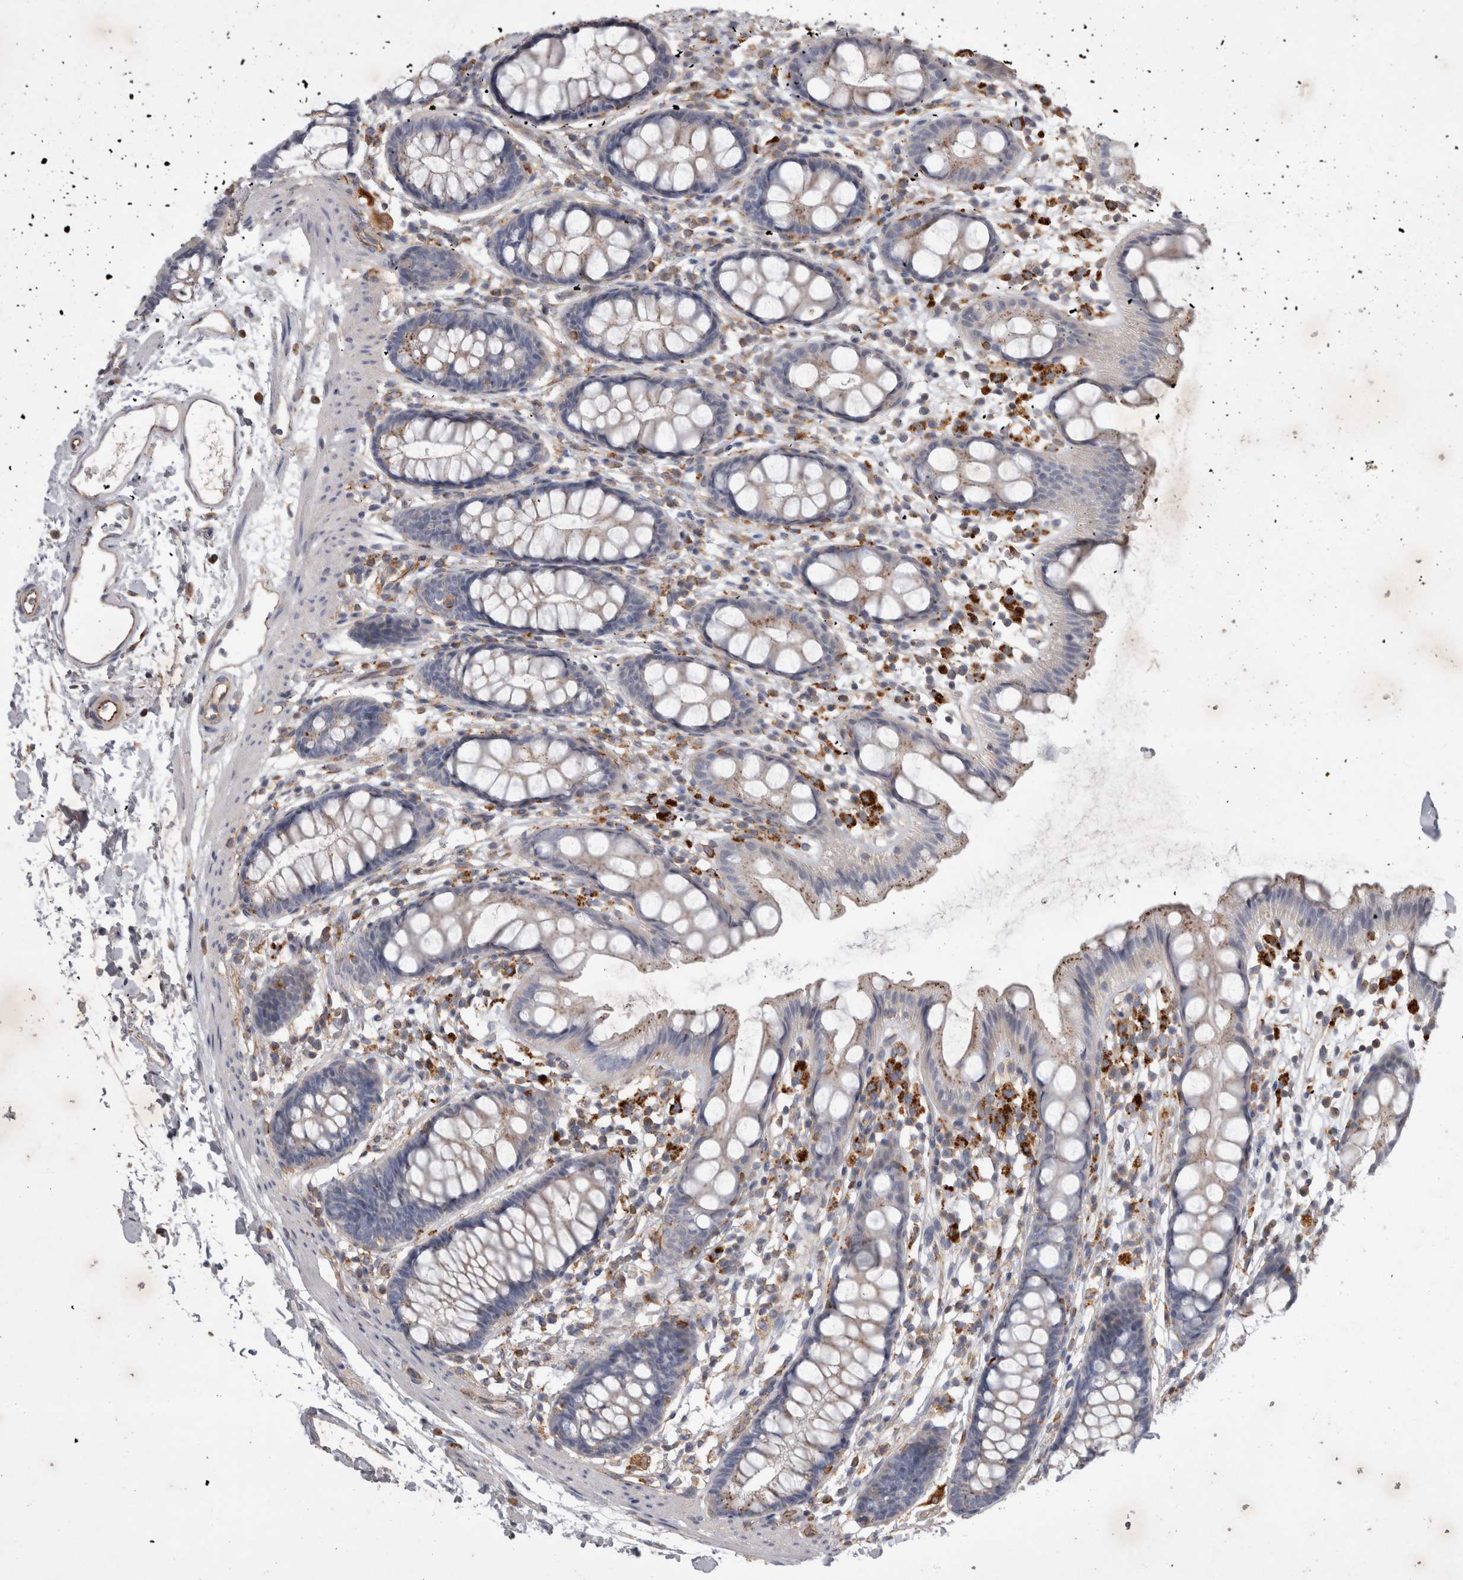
{"staining": {"intensity": "negative", "quantity": "none", "location": "none"}, "tissue": "rectum", "cell_type": "Glandular cells", "image_type": "normal", "snomed": [{"axis": "morphology", "description": "Normal tissue, NOS"}, {"axis": "topography", "description": "Rectum"}], "caption": "DAB immunohistochemical staining of unremarkable human rectum exhibits no significant staining in glandular cells.", "gene": "STRADB", "patient": {"sex": "female", "age": 65}}